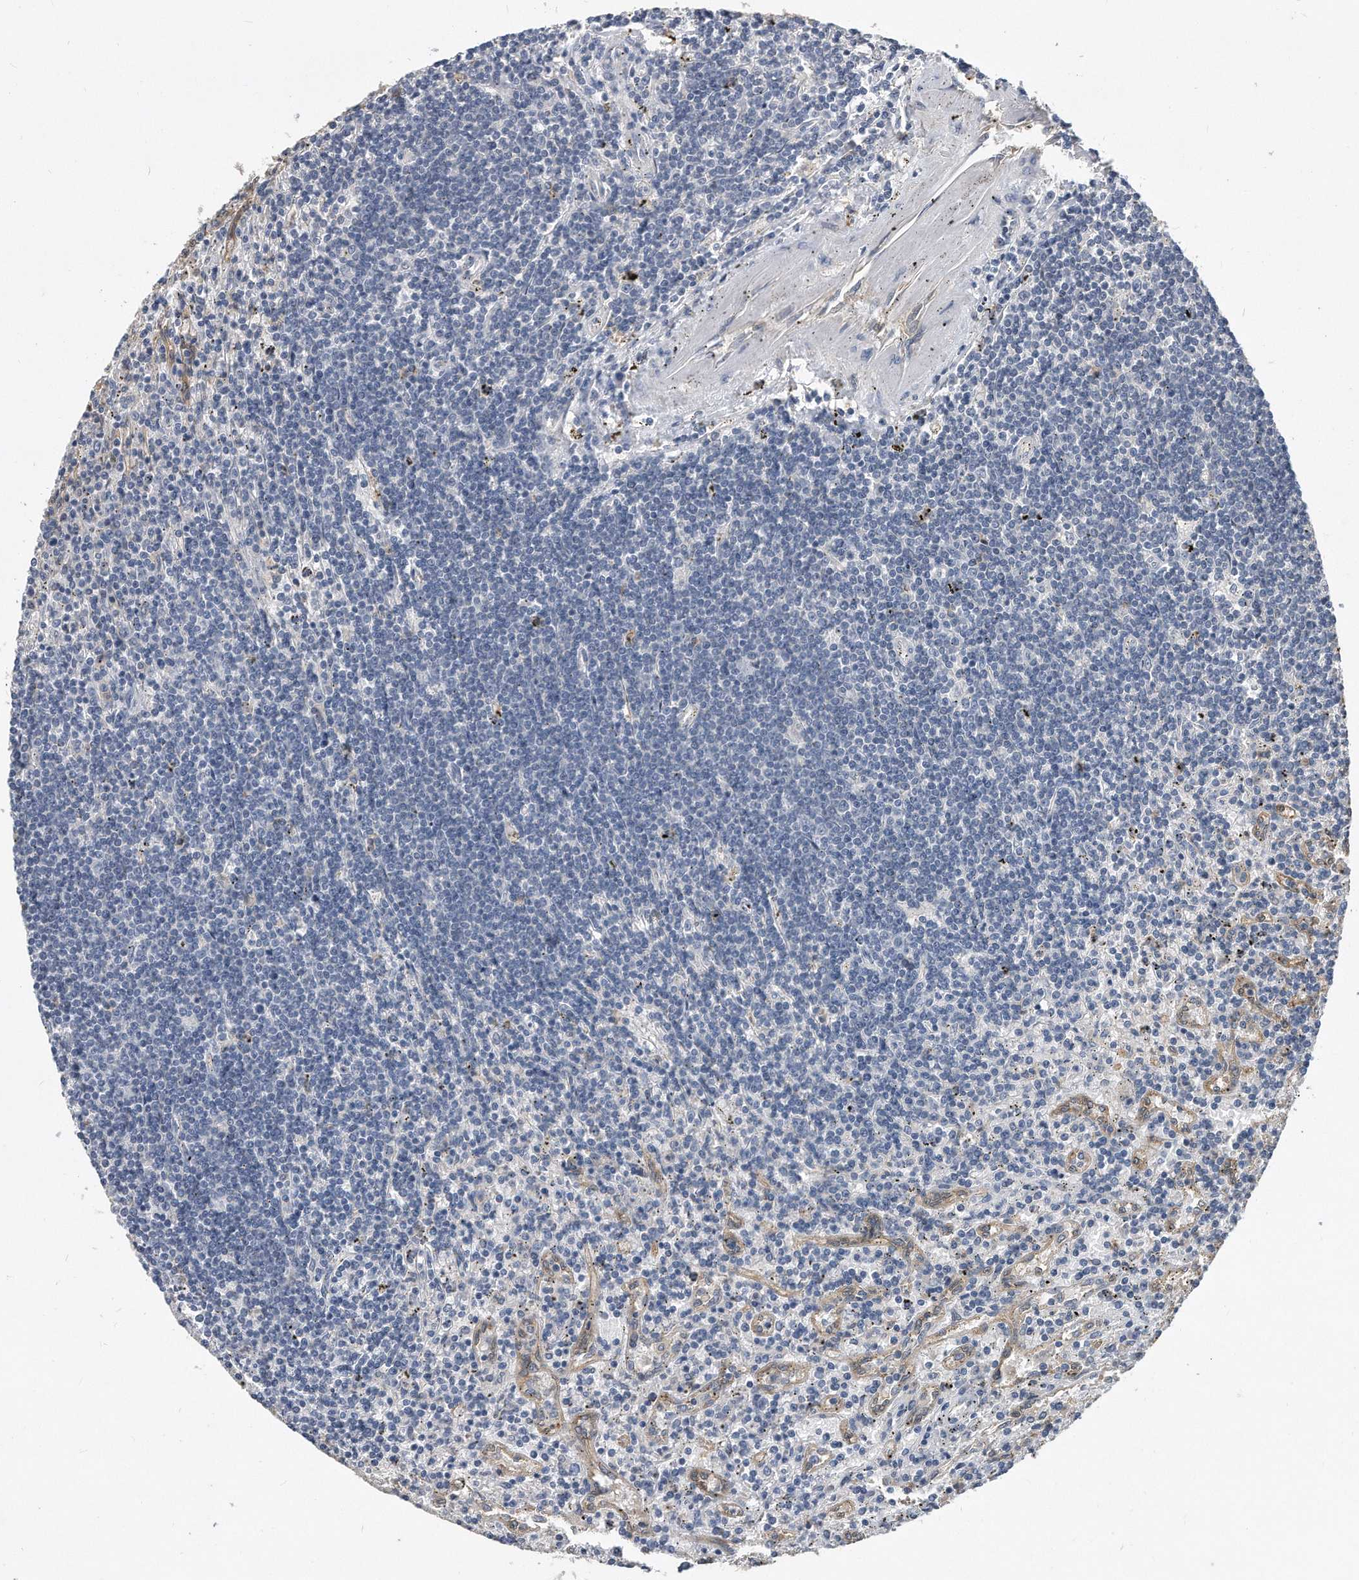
{"staining": {"intensity": "negative", "quantity": "none", "location": "none"}, "tissue": "lymphoma", "cell_type": "Tumor cells", "image_type": "cancer", "snomed": [{"axis": "morphology", "description": "Malignant lymphoma, non-Hodgkin's type, Low grade"}, {"axis": "topography", "description": "Spleen"}], "caption": "This is an IHC photomicrograph of human low-grade malignant lymphoma, non-Hodgkin's type. There is no positivity in tumor cells.", "gene": "HOMER3", "patient": {"sex": "male", "age": 76}}